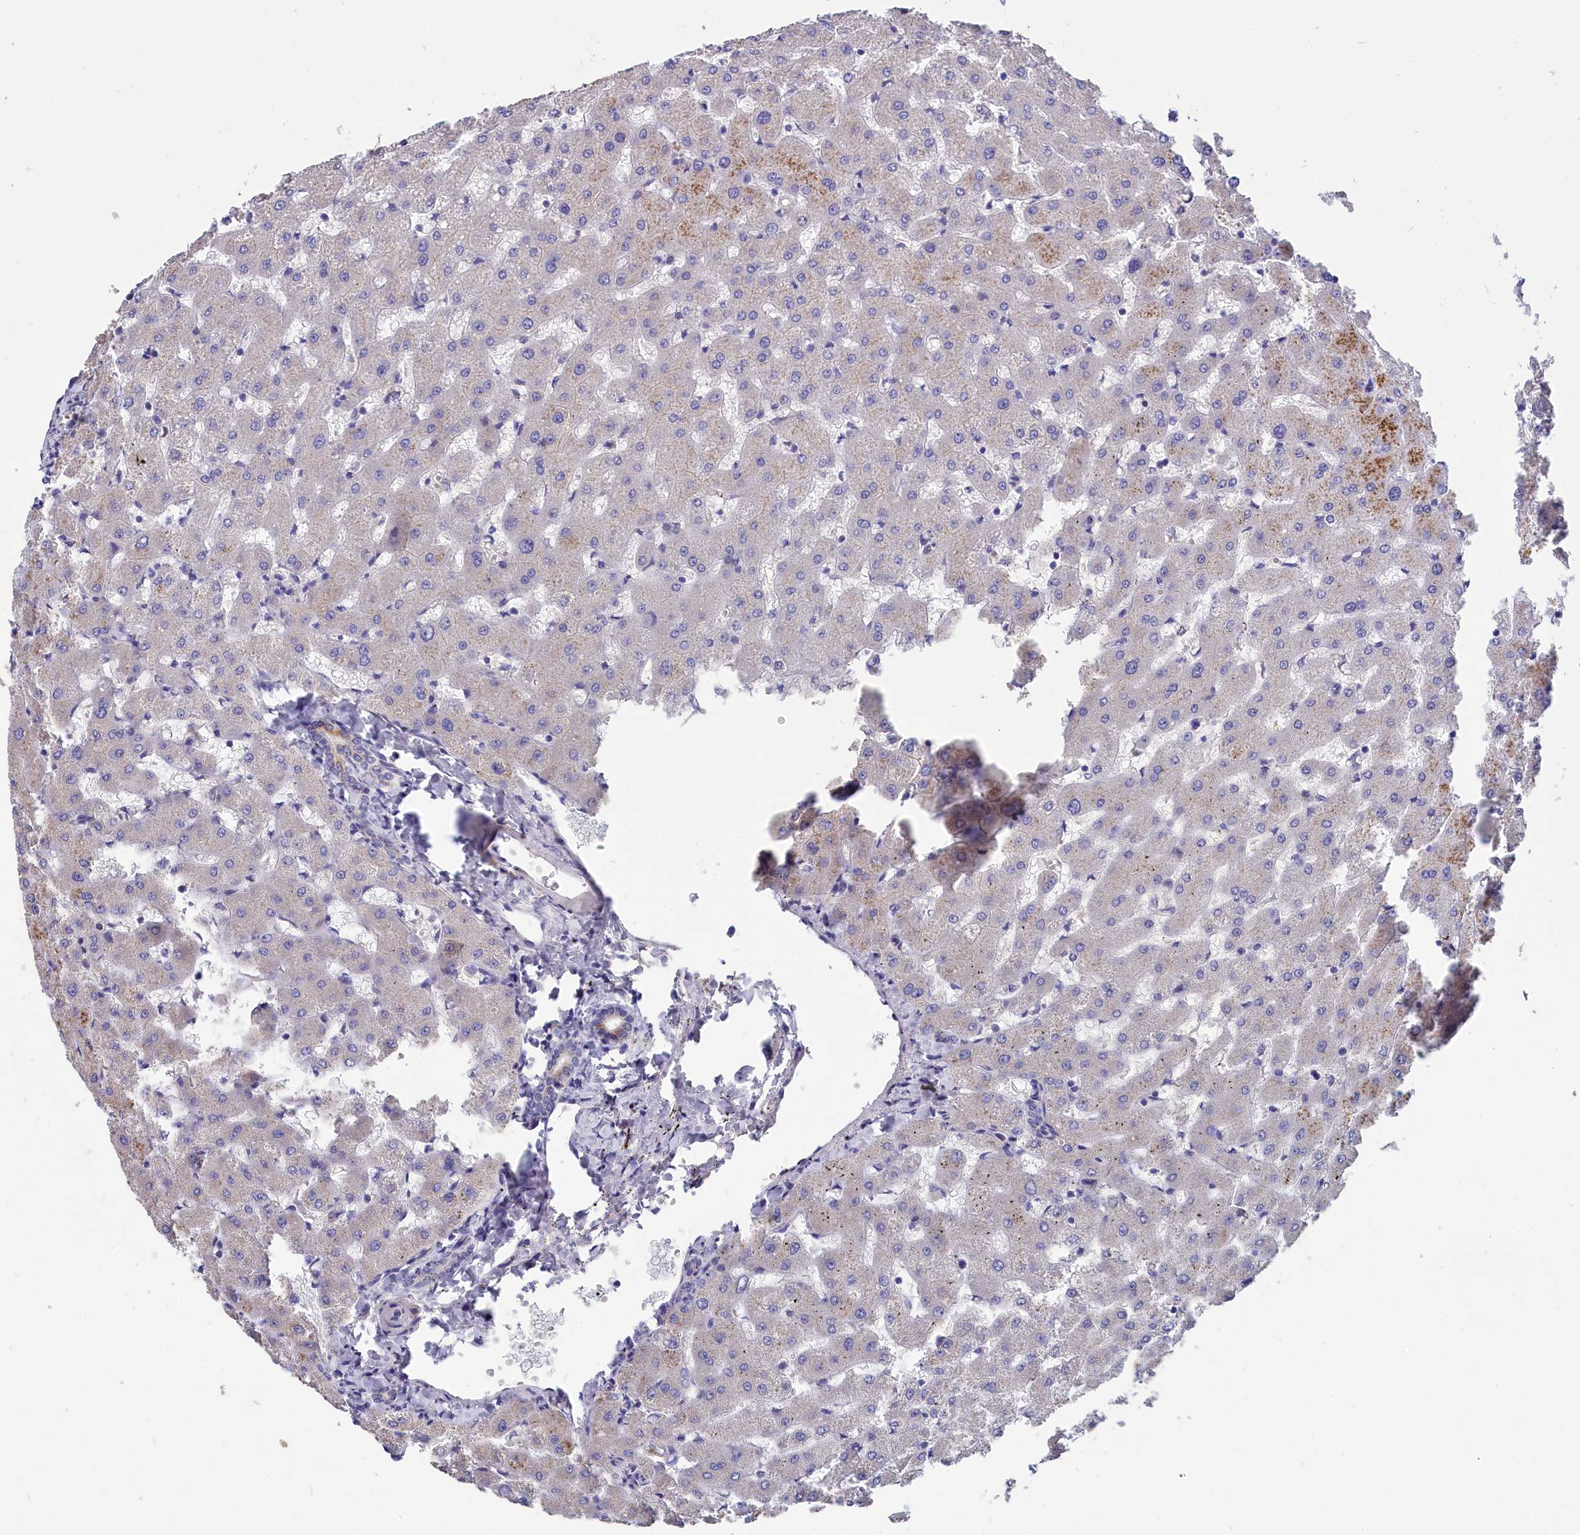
{"staining": {"intensity": "negative", "quantity": "none", "location": "none"}, "tissue": "liver", "cell_type": "Cholangiocytes", "image_type": "normal", "snomed": [{"axis": "morphology", "description": "Normal tissue, NOS"}, {"axis": "topography", "description": "Liver"}], "caption": "Cholangiocytes show no significant positivity in normal liver.", "gene": "TUBGCP4", "patient": {"sex": "female", "age": 63}}